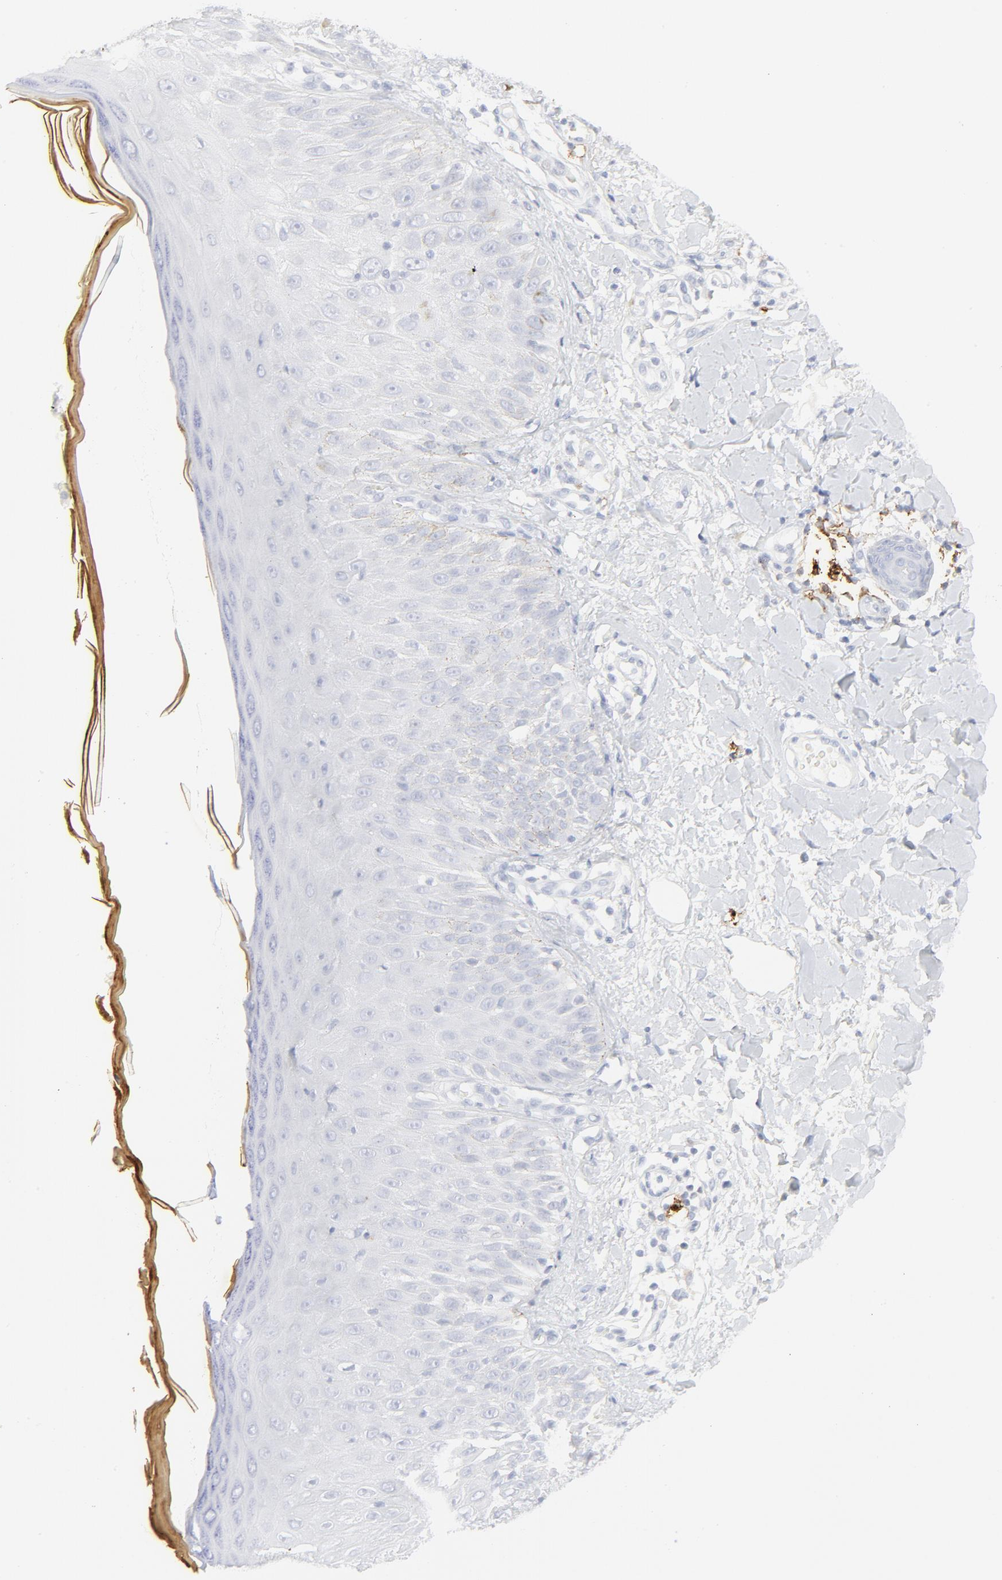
{"staining": {"intensity": "negative", "quantity": "none", "location": "none"}, "tissue": "skin cancer", "cell_type": "Tumor cells", "image_type": "cancer", "snomed": [{"axis": "morphology", "description": "Squamous cell carcinoma, NOS"}, {"axis": "topography", "description": "Skin"}], "caption": "DAB immunohistochemical staining of human skin cancer (squamous cell carcinoma) shows no significant staining in tumor cells.", "gene": "CCR7", "patient": {"sex": "male", "age": 24}}